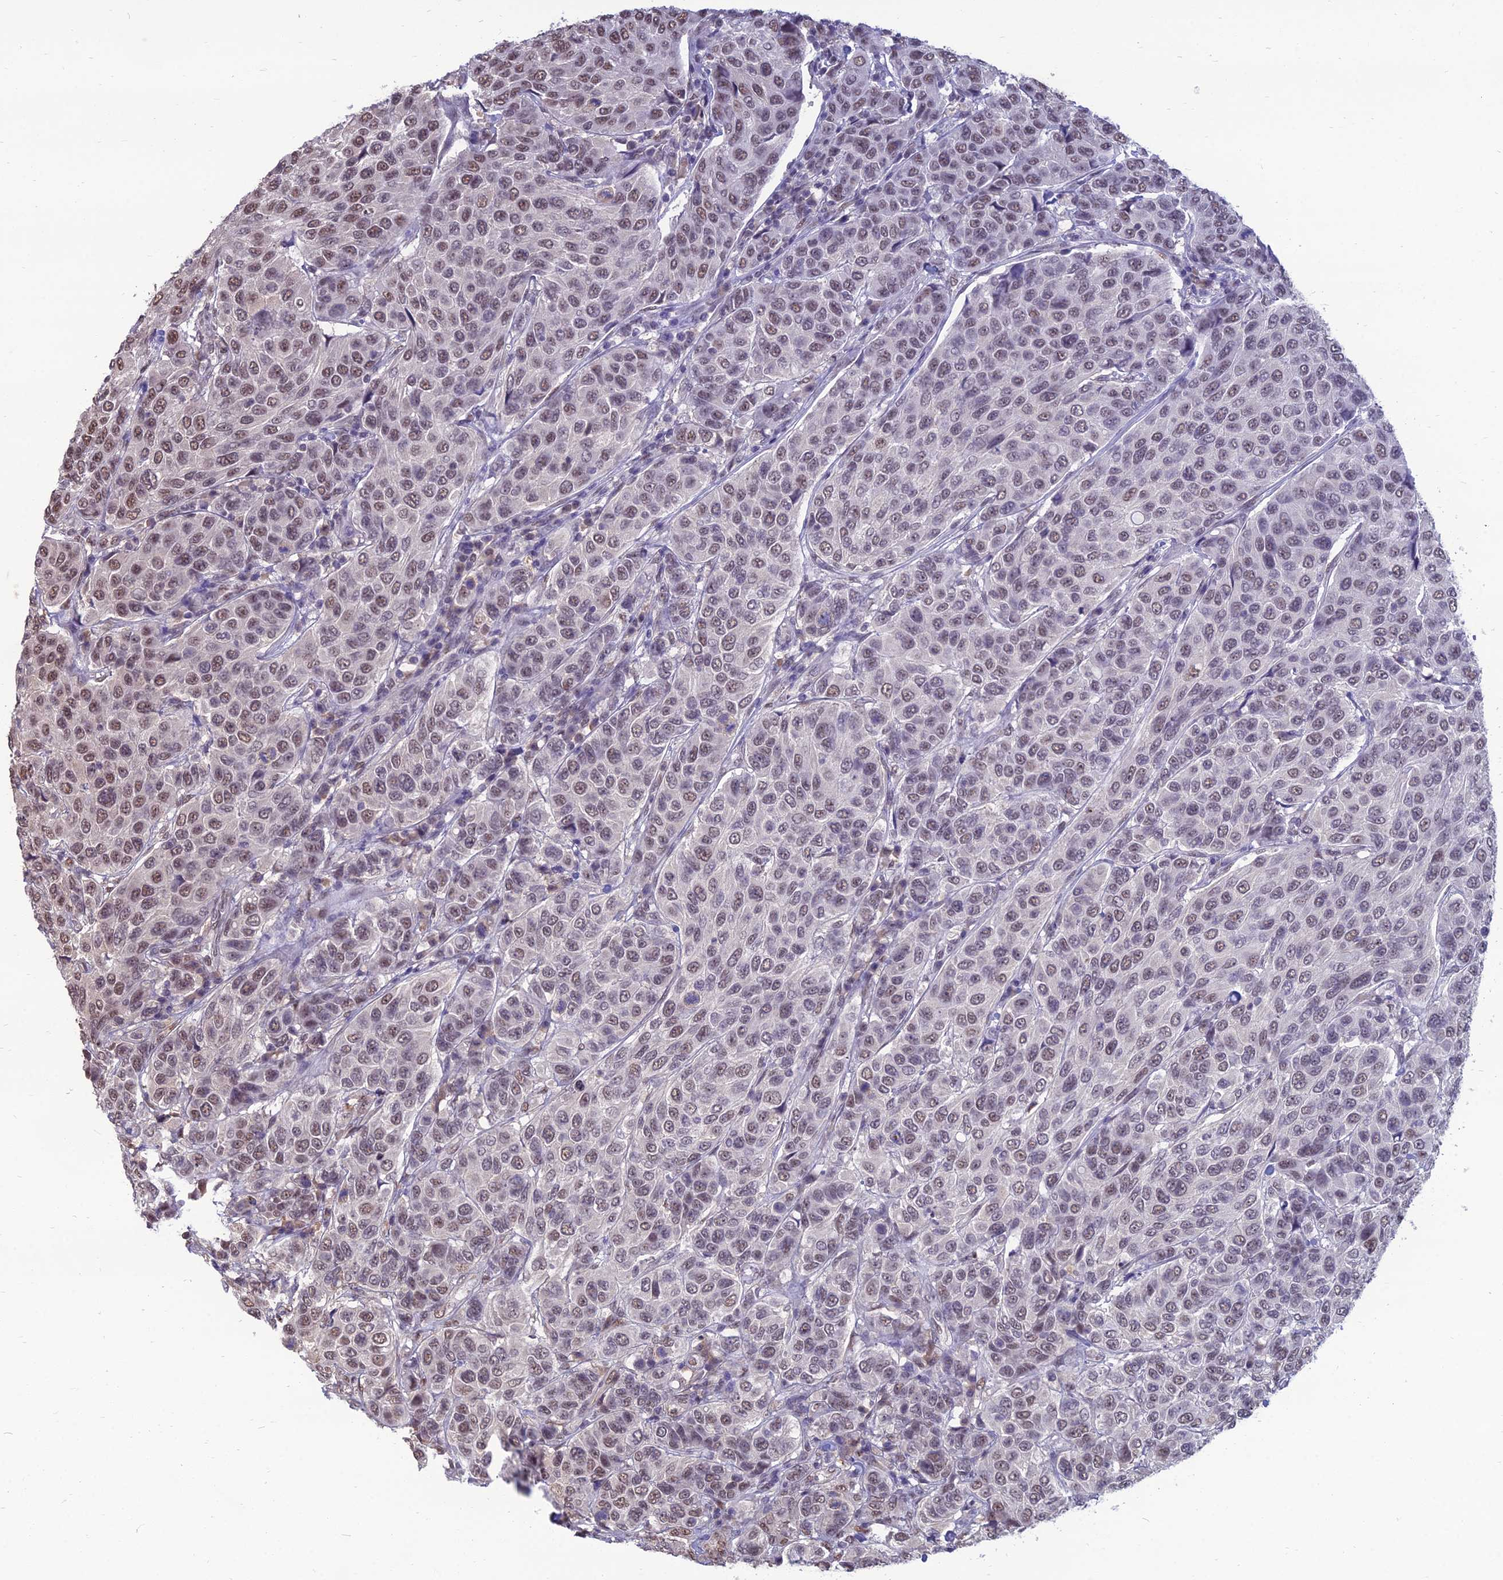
{"staining": {"intensity": "weak", "quantity": "25%-75%", "location": "nuclear"}, "tissue": "breast cancer", "cell_type": "Tumor cells", "image_type": "cancer", "snomed": [{"axis": "morphology", "description": "Duct carcinoma"}, {"axis": "topography", "description": "Breast"}], "caption": "Tumor cells reveal low levels of weak nuclear staining in approximately 25%-75% of cells in human breast intraductal carcinoma. (DAB IHC with brightfield microscopy, high magnification).", "gene": "SRSF7", "patient": {"sex": "female", "age": 55}}